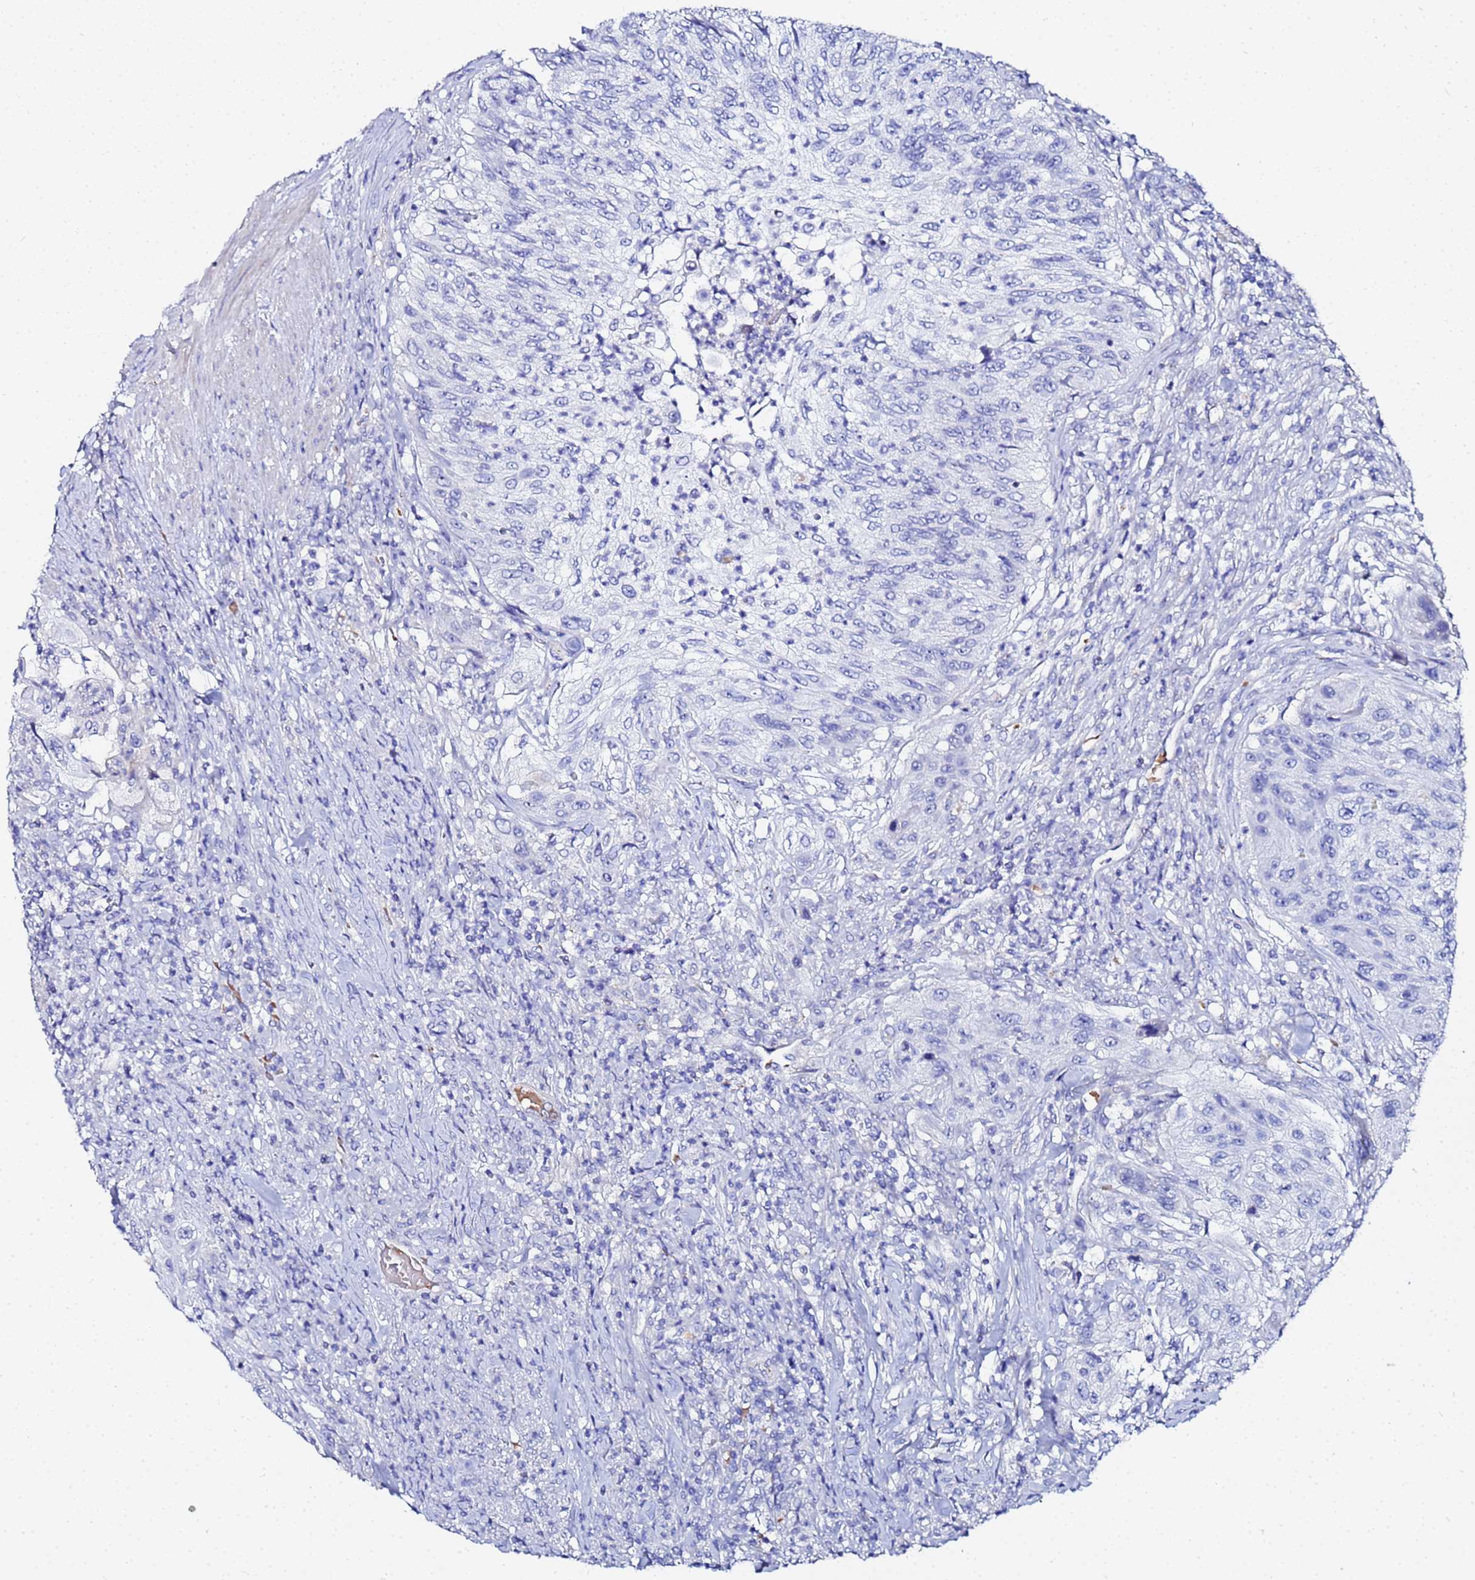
{"staining": {"intensity": "negative", "quantity": "none", "location": "none"}, "tissue": "urothelial cancer", "cell_type": "Tumor cells", "image_type": "cancer", "snomed": [{"axis": "morphology", "description": "Urothelial carcinoma, High grade"}, {"axis": "topography", "description": "Urinary bladder"}], "caption": "Tumor cells show no significant protein positivity in urothelial carcinoma (high-grade).", "gene": "ZNF26", "patient": {"sex": "female", "age": 60}}